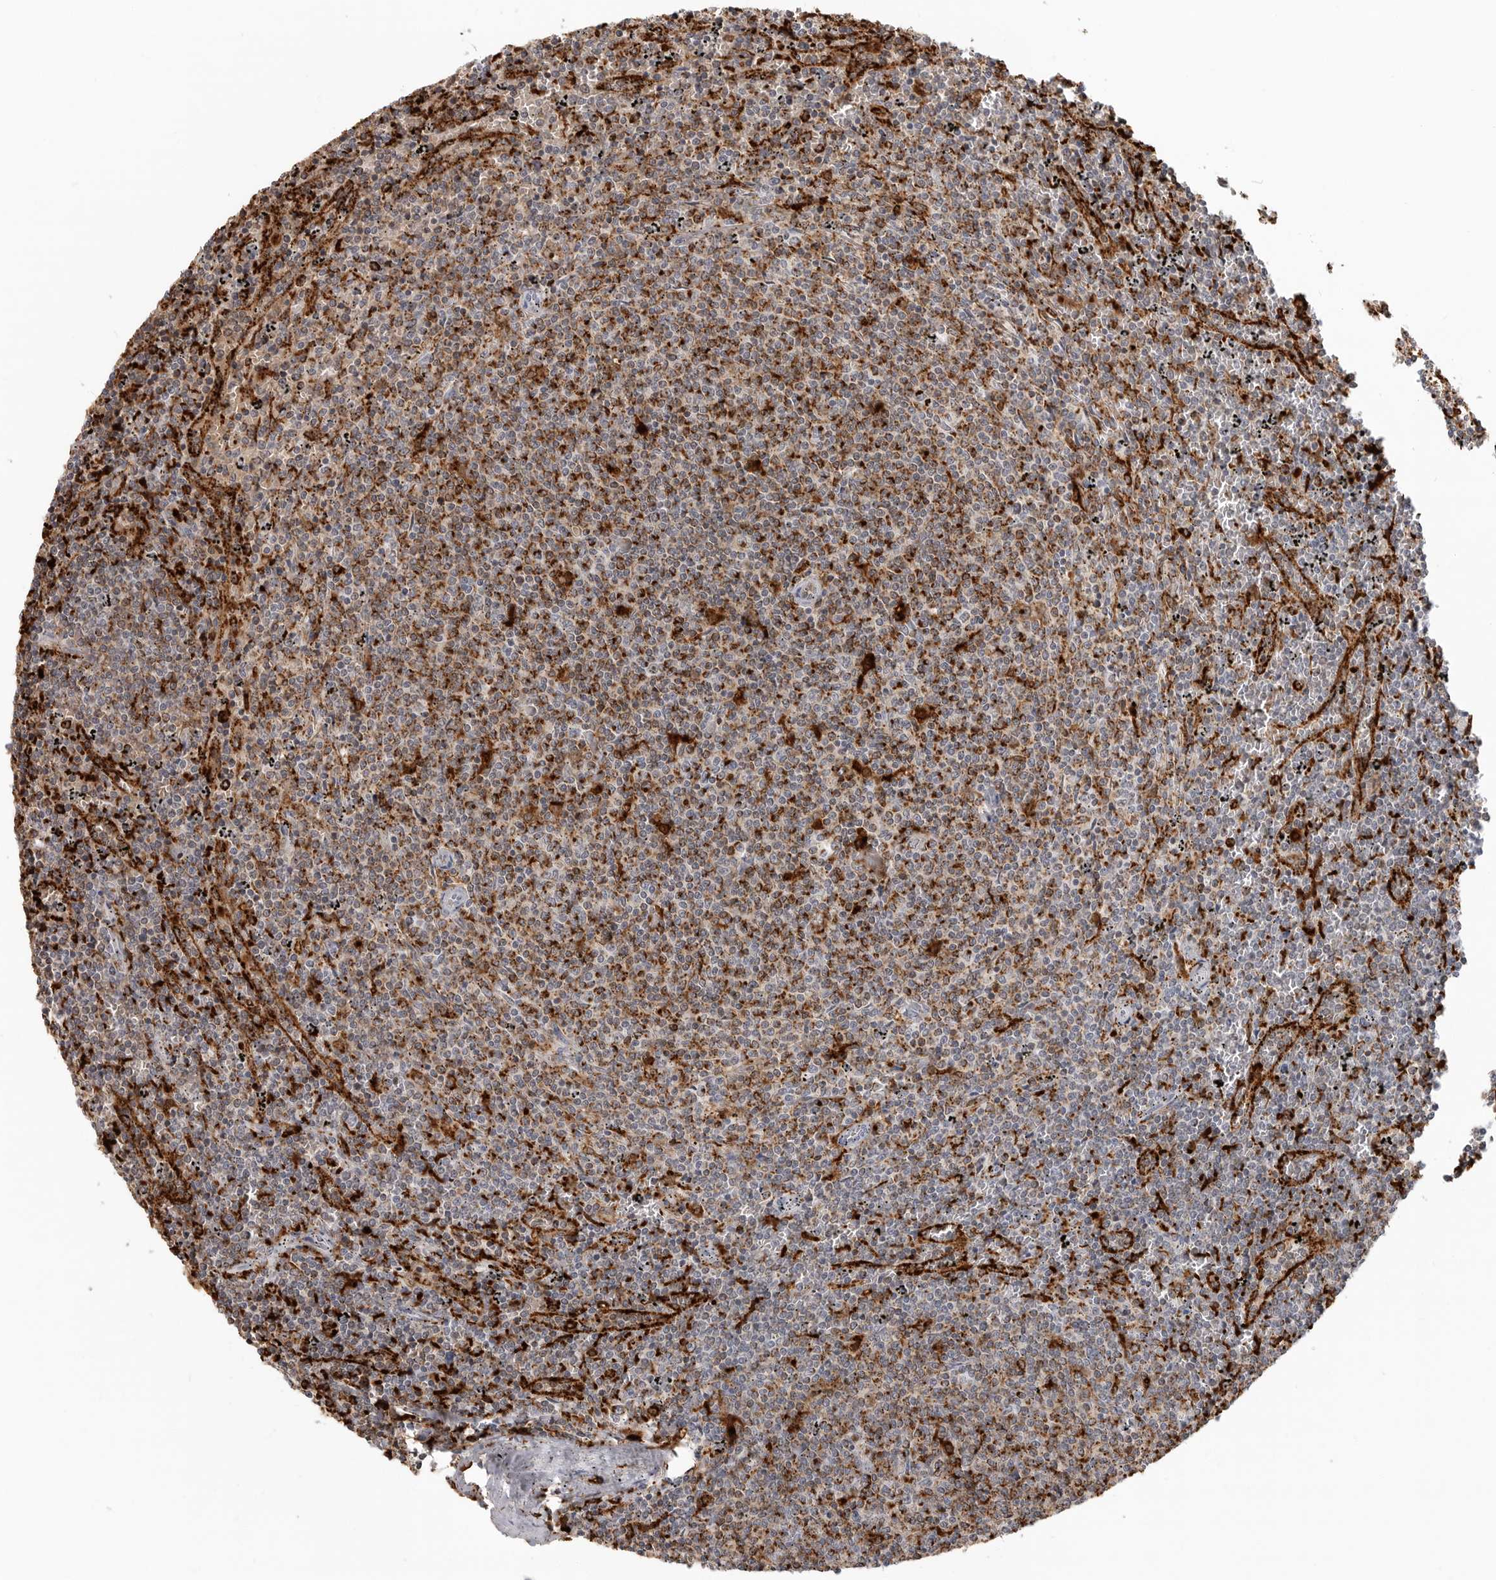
{"staining": {"intensity": "moderate", "quantity": "25%-75%", "location": "cytoplasmic/membranous"}, "tissue": "lymphoma", "cell_type": "Tumor cells", "image_type": "cancer", "snomed": [{"axis": "morphology", "description": "Malignant lymphoma, non-Hodgkin's type, Low grade"}, {"axis": "topography", "description": "Spleen"}], "caption": "Protein expression analysis of malignant lymphoma, non-Hodgkin's type (low-grade) shows moderate cytoplasmic/membranous staining in approximately 25%-75% of tumor cells. The protein is shown in brown color, while the nuclei are stained blue.", "gene": "IFI30", "patient": {"sex": "female", "age": 50}}